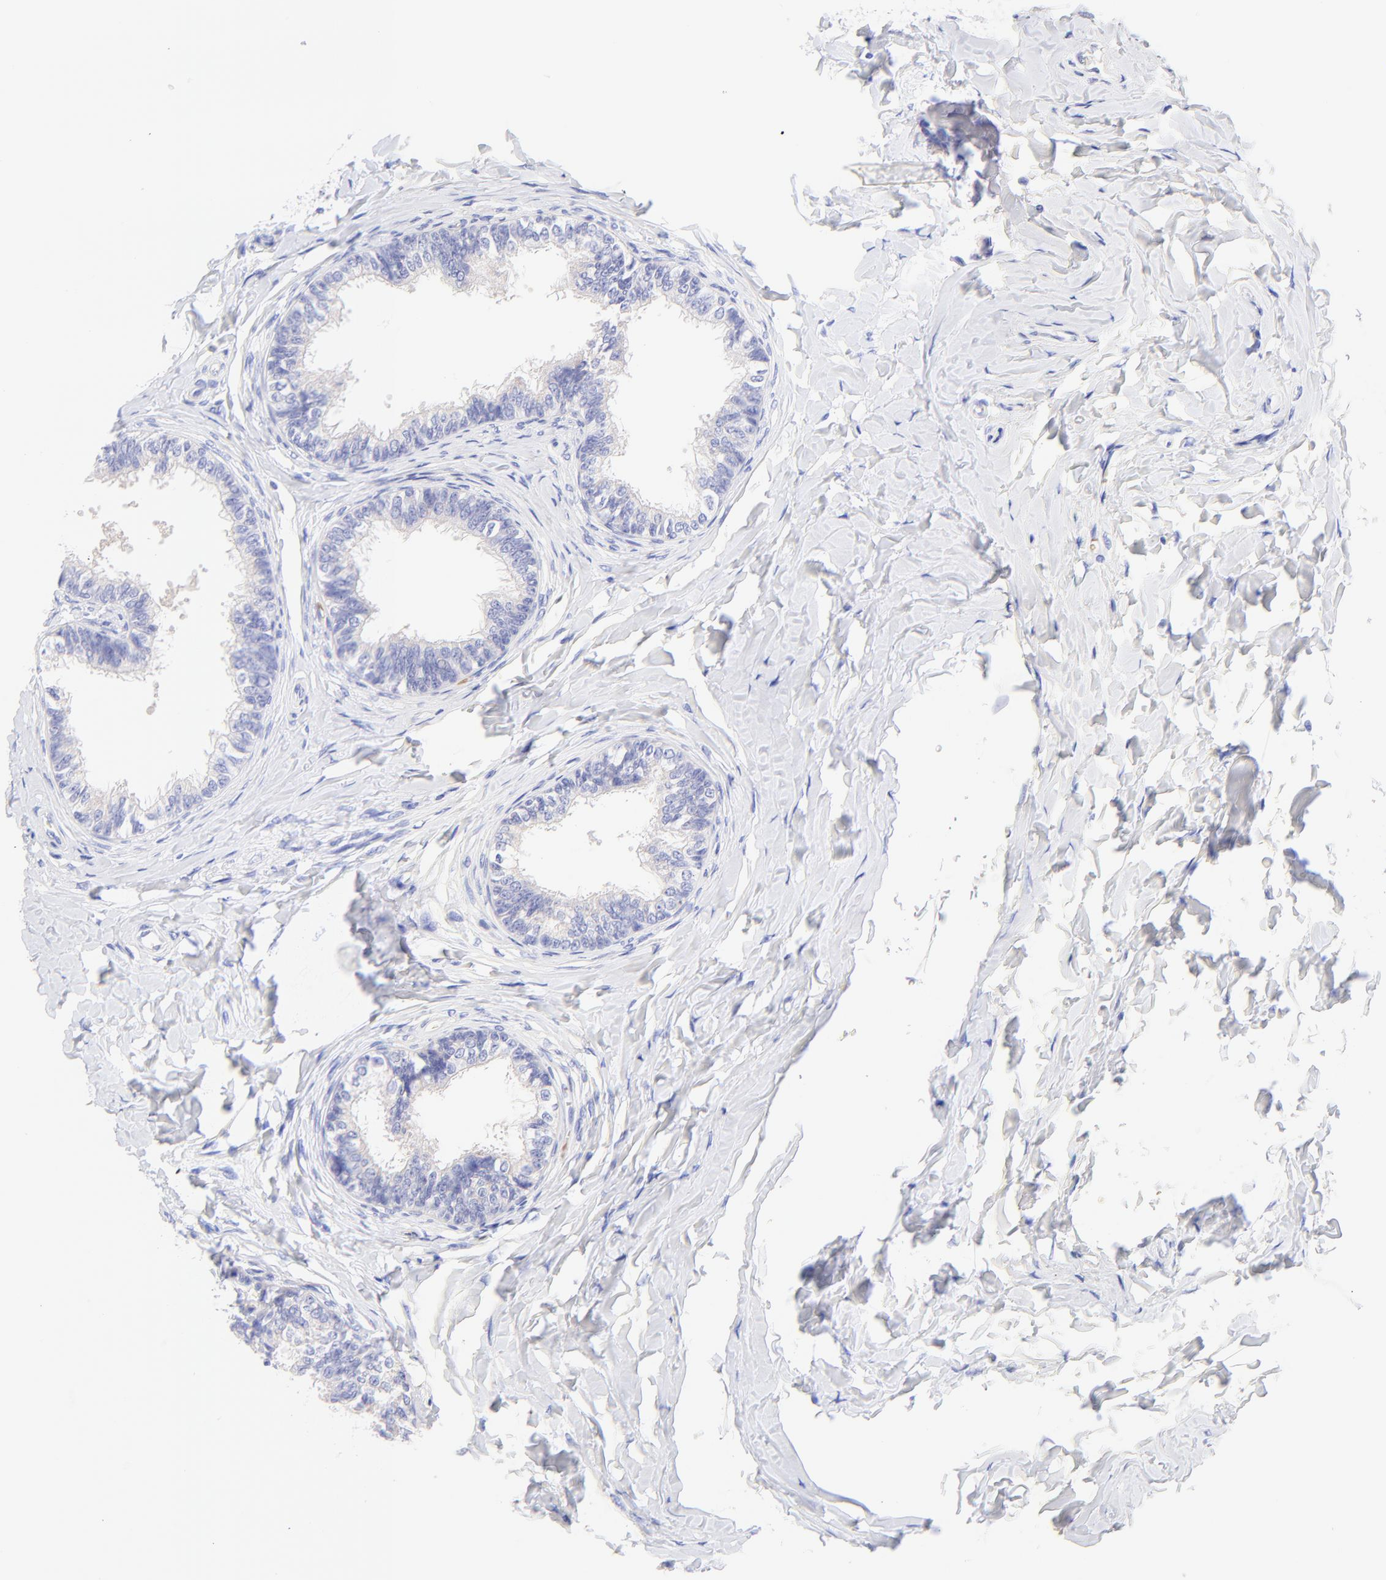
{"staining": {"intensity": "negative", "quantity": "none", "location": "none"}, "tissue": "epididymis", "cell_type": "Glandular cells", "image_type": "normal", "snomed": [{"axis": "morphology", "description": "Normal tissue, NOS"}, {"axis": "topography", "description": "Soft tissue"}, {"axis": "topography", "description": "Epididymis"}], "caption": "DAB immunohistochemical staining of benign human epididymis shows no significant expression in glandular cells.", "gene": "FRMPD3", "patient": {"sex": "male", "age": 26}}